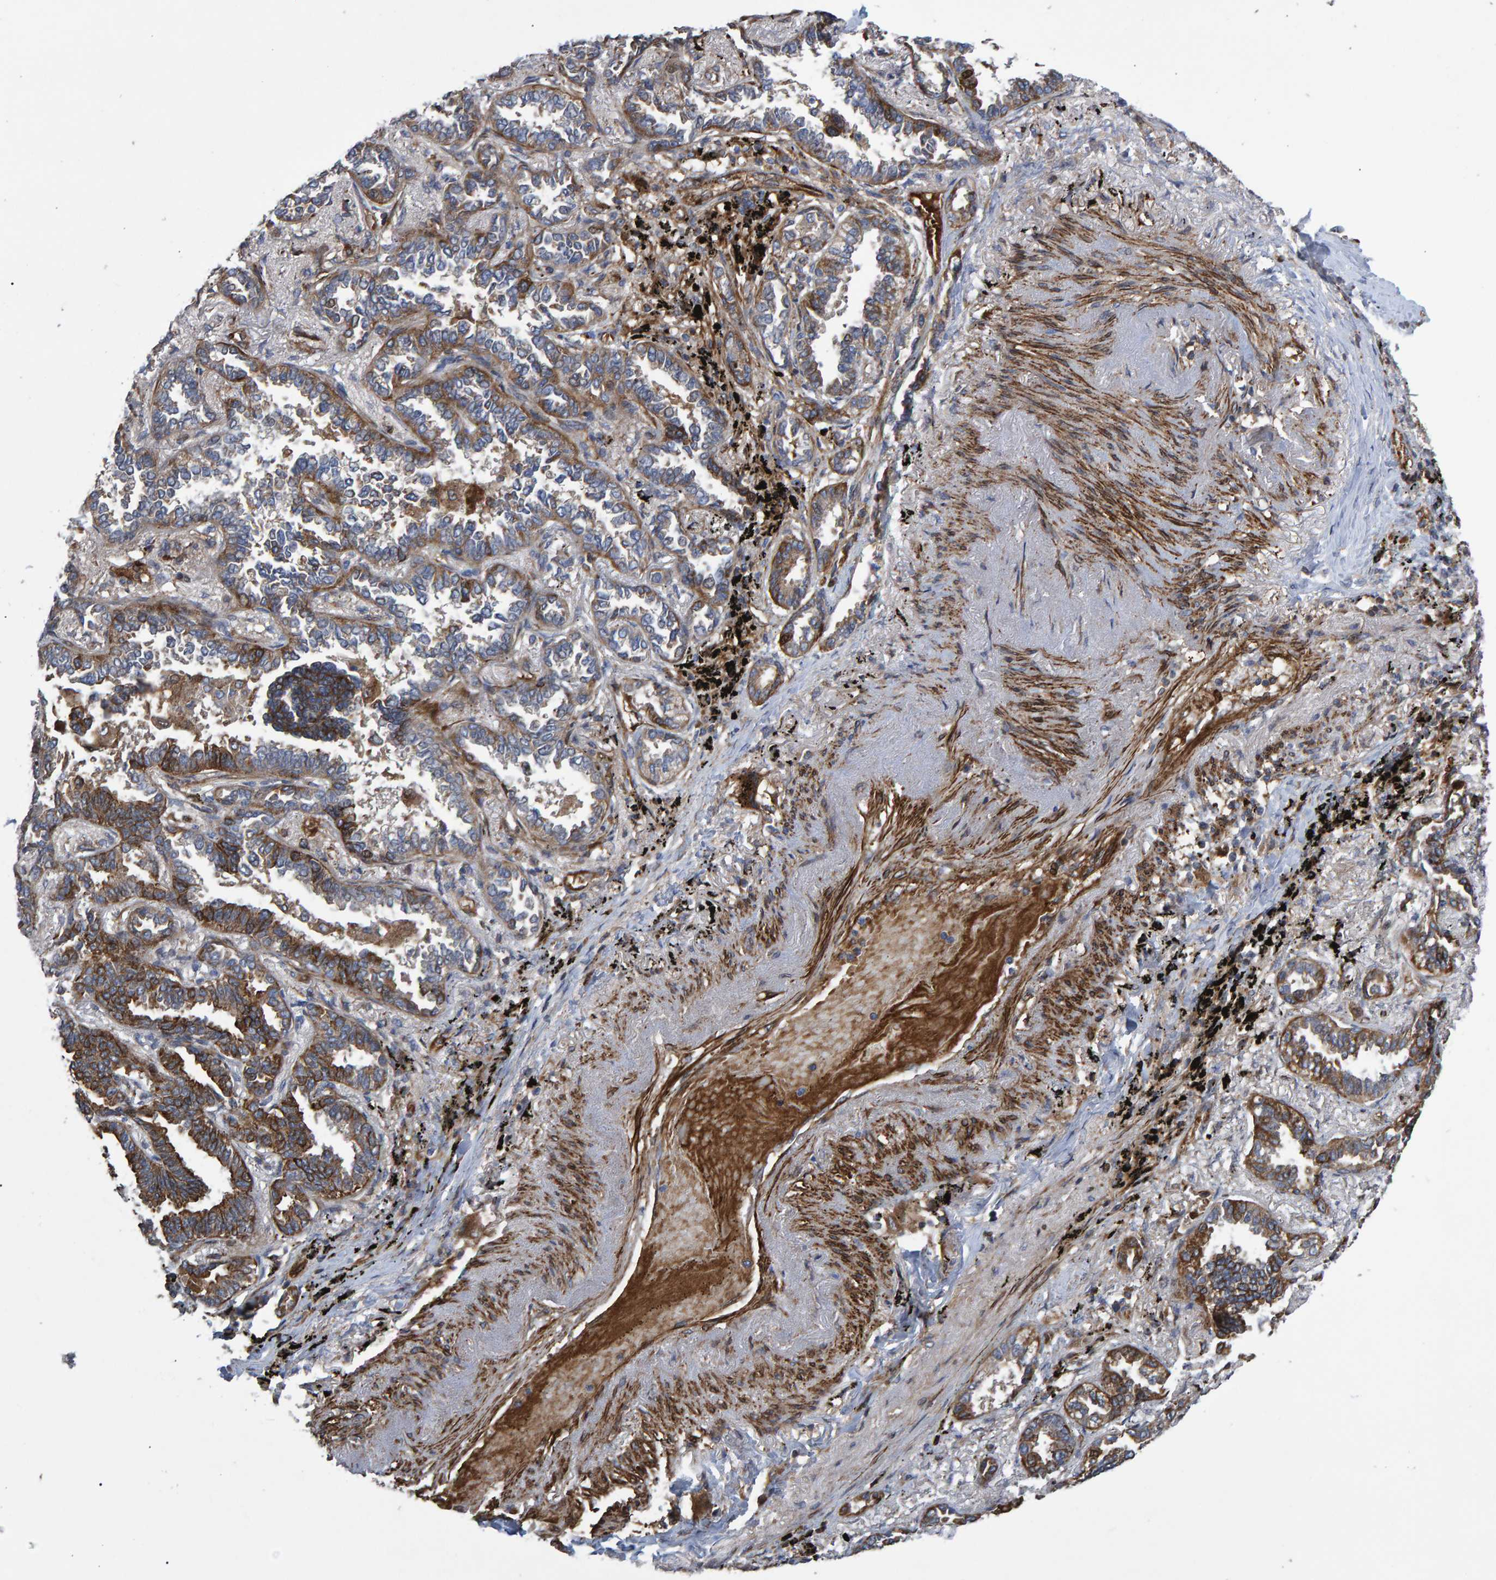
{"staining": {"intensity": "moderate", "quantity": ">75%", "location": "cytoplasmic/membranous"}, "tissue": "lung cancer", "cell_type": "Tumor cells", "image_type": "cancer", "snomed": [{"axis": "morphology", "description": "Adenocarcinoma, NOS"}, {"axis": "topography", "description": "Lung"}], "caption": "Lung adenocarcinoma was stained to show a protein in brown. There is medium levels of moderate cytoplasmic/membranous staining in about >75% of tumor cells.", "gene": "SLIT2", "patient": {"sex": "male", "age": 59}}